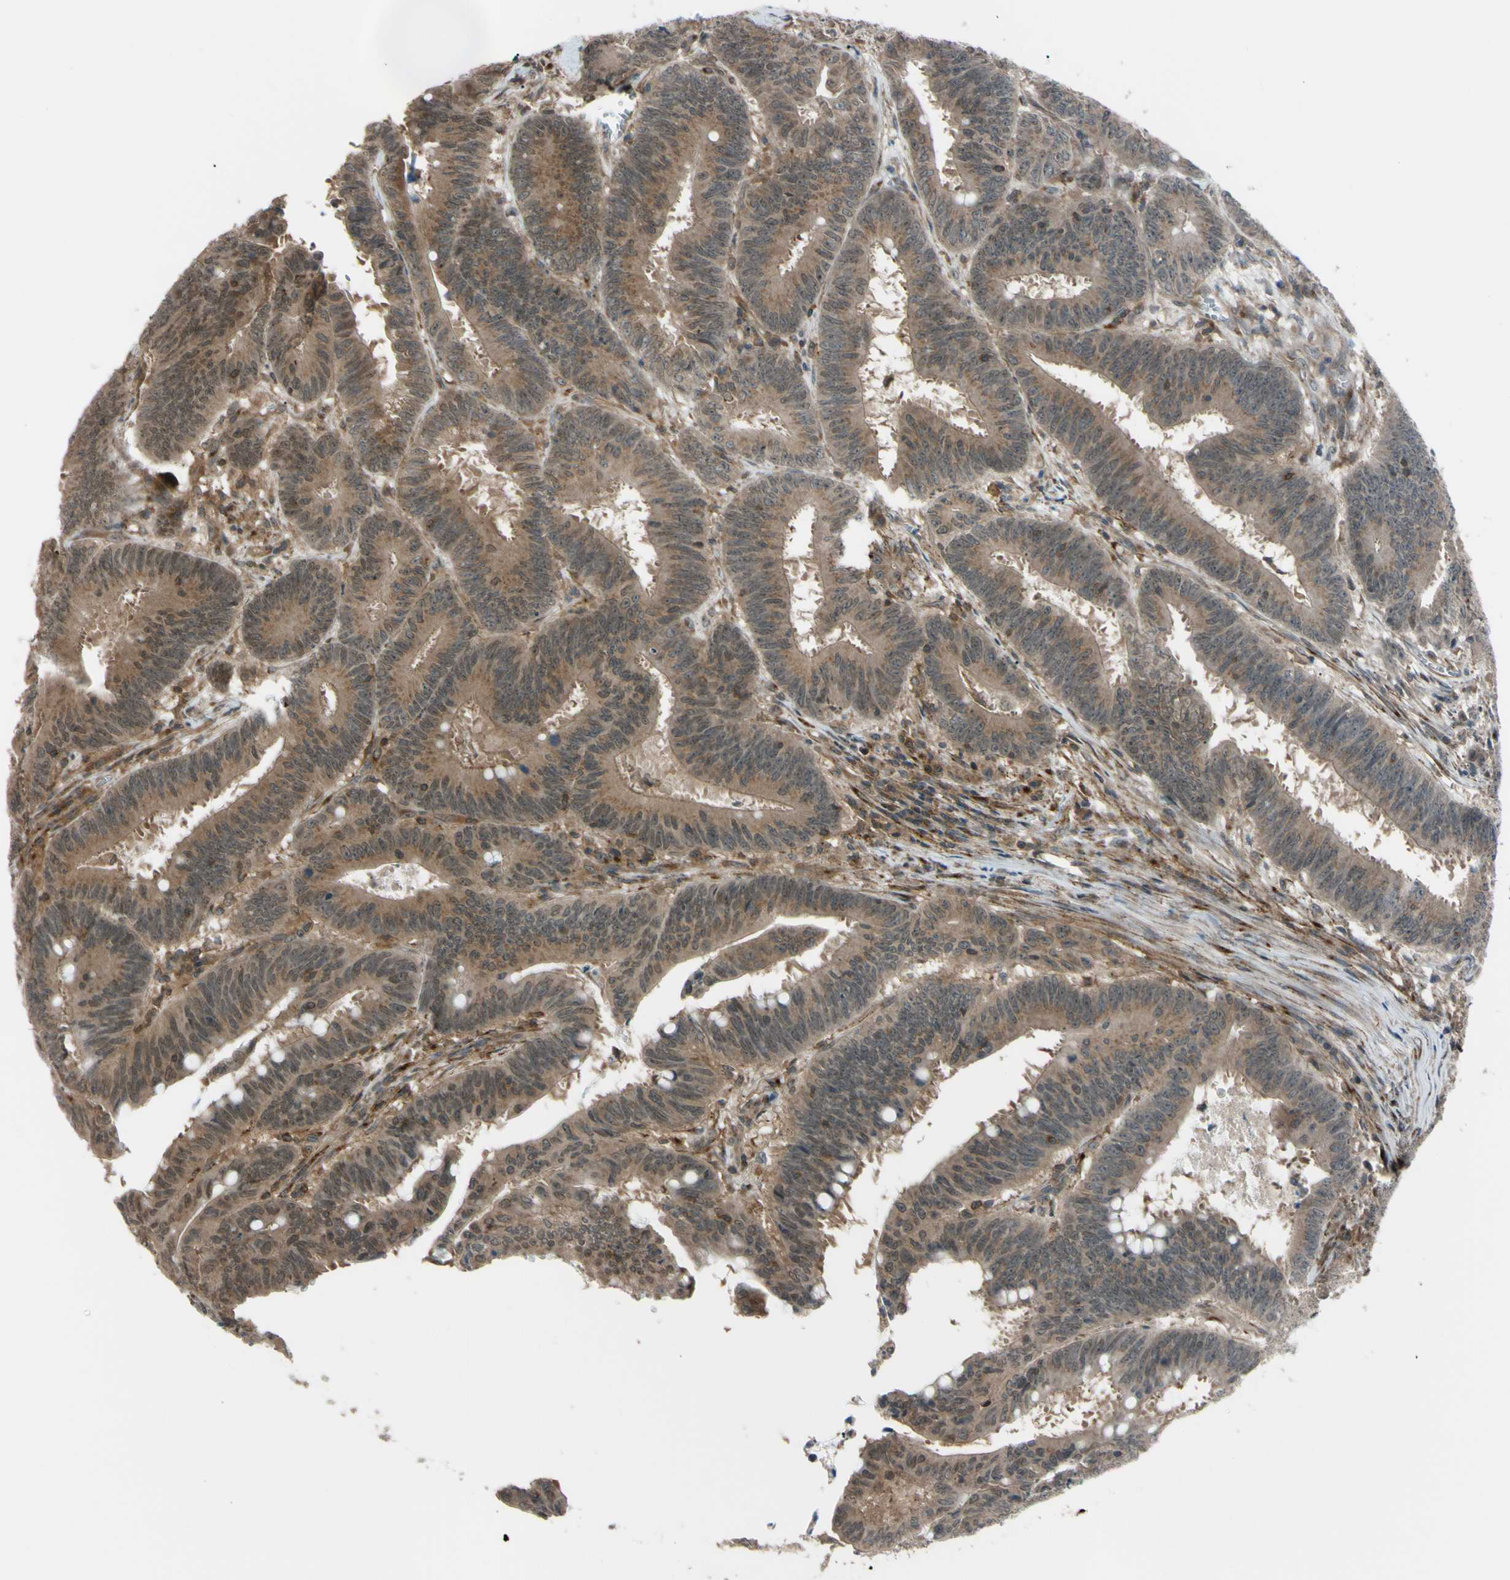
{"staining": {"intensity": "moderate", "quantity": ">75%", "location": "cytoplasmic/membranous,nuclear"}, "tissue": "colorectal cancer", "cell_type": "Tumor cells", "image_type": "cancer", "snomed": [{"axis": "morphology", "description": "Adenocarcinoma, NOS"}, {"axis": "topography", "description": "Colon"}], "caption": "Colorectal cancer tissue reveals moderate cytoplasmic/membranous and nuclear positivity in about >75% of tumor cells, visualized by immunohistochemistry.", "gene": "FLII", "patient": {"sex": "male", "age": 45}}